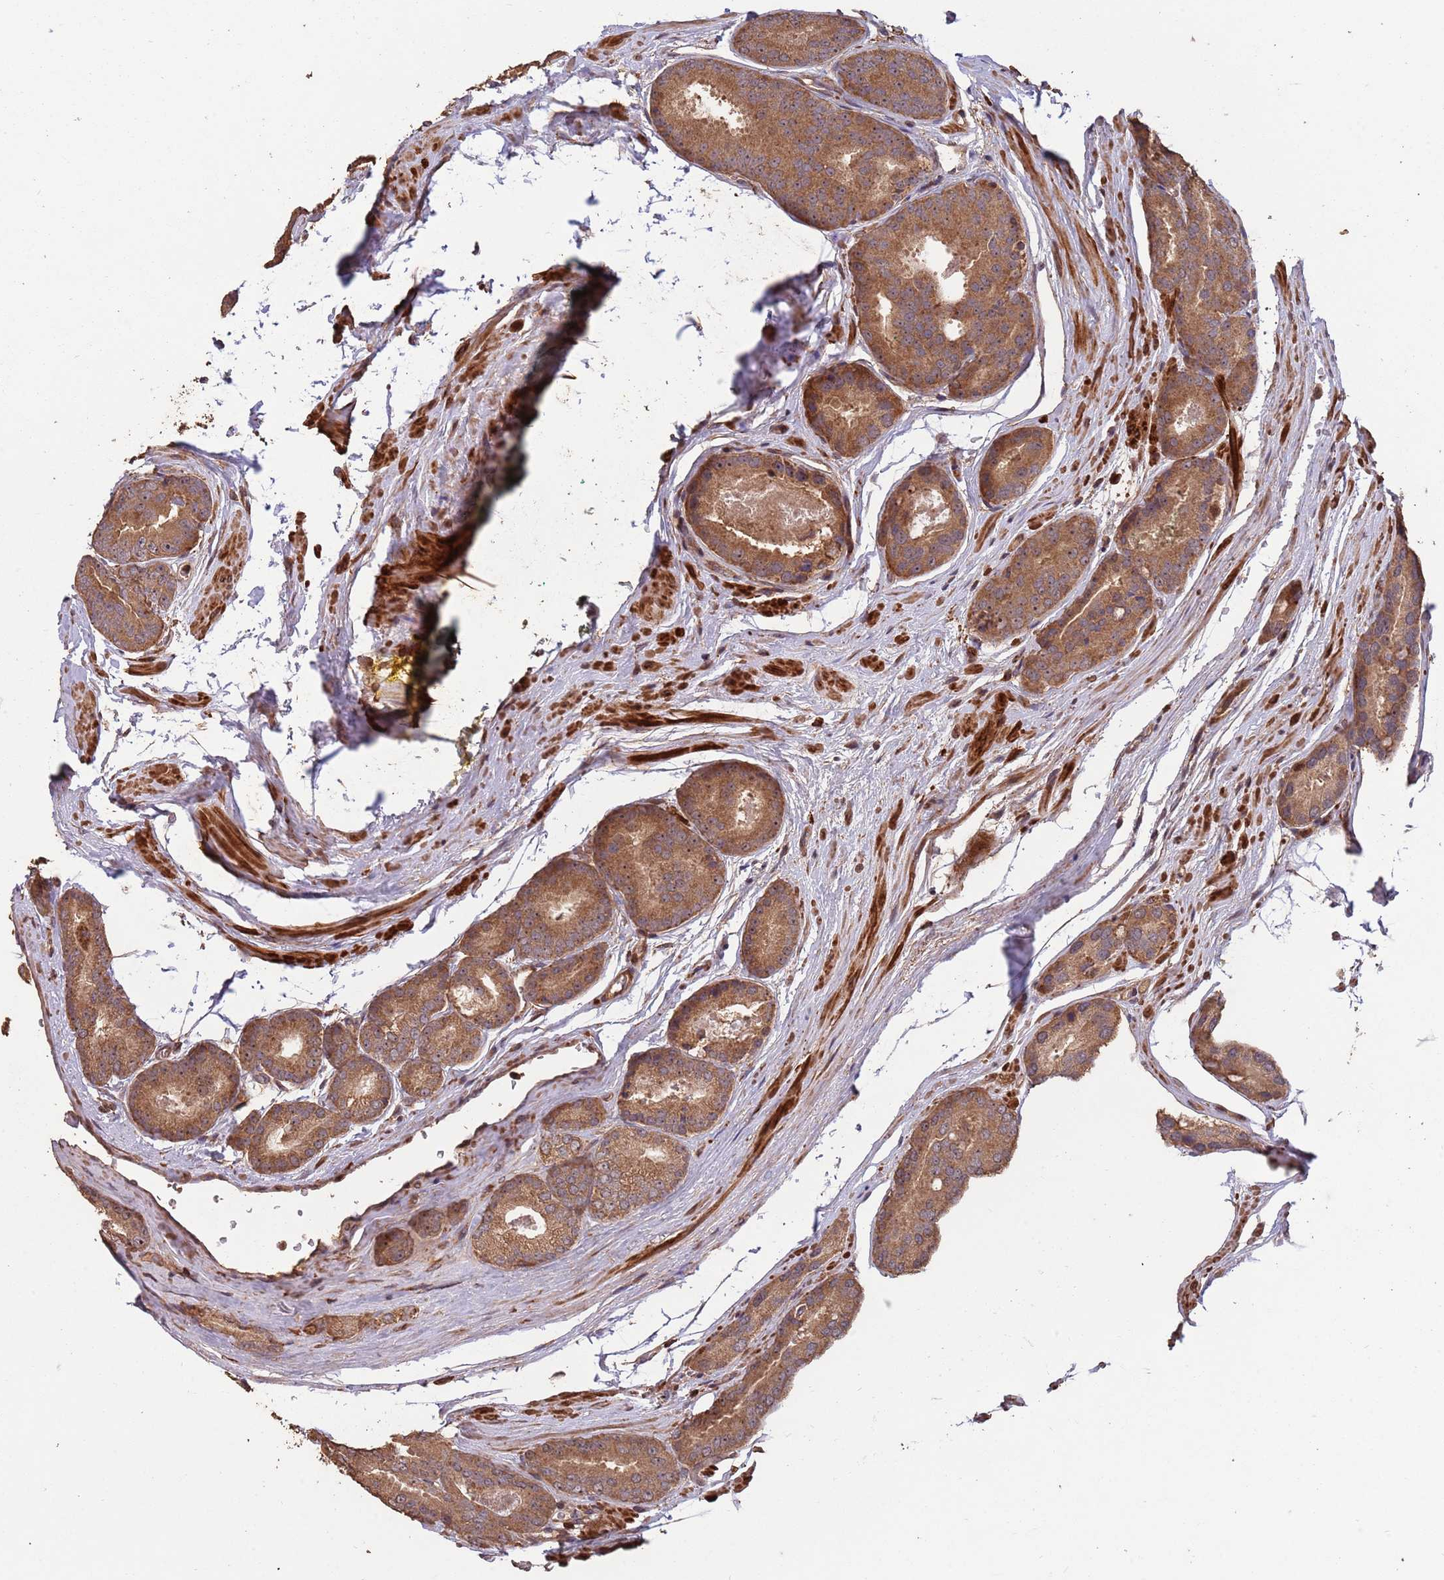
{"staining": {"intensity": "moderate", "quantity": ">75%", "location": "cytoplasmic/membranous"}, "tissue": "prostate cancer", "cell_type": "Tumor cells", "image_type": "cancer", "snomed": [{"axis": "morphology", "description": "Adenocarcinoma, High grade"}, {"axis": "topography", "description": "Prostate"}], "caption": "IHC of human adenocarcinoma (high-grade) (prostate) reveals medium levels of moderate cytoplasmic/membranous expression in approximately >75% of tumor cells.", "gene": "ZNF428", "patient": {"sex": "male", "age": 72}}